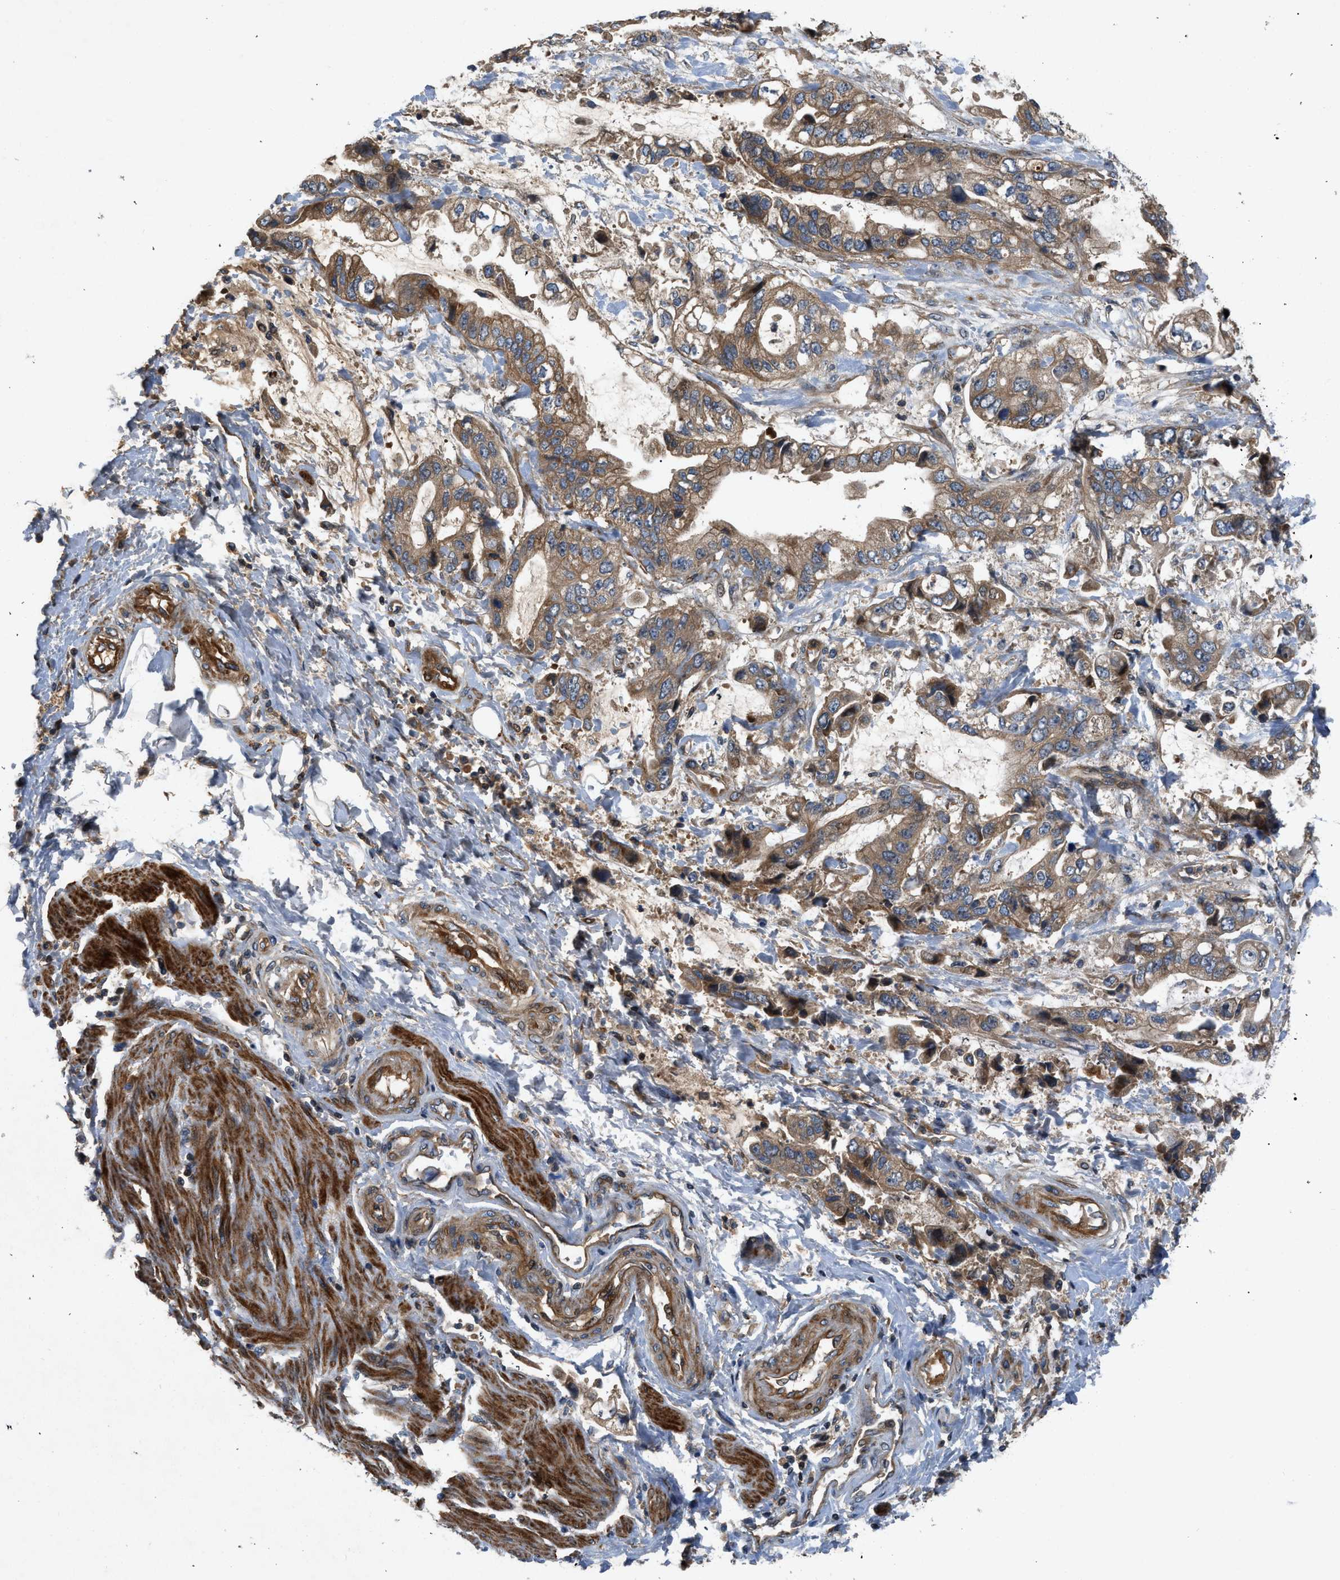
{"staining": {"intensity": "moderate", "quantity": ">75%", "location": "cytoplasmic/membranous"}, "tissue": "stomach cancer", "cell_type": "Tumor cells", "image_type": "cancer", "snomed": [{"axis": "morphology", "description": "Normal tissue, NOS"}, {"axis": "morphology", "description": "Adenocarcinoma, NOS"}, {"axis": "topography", "description": "Stomach"}], "caption": "Protein positivity by IHC exhibits moderate cytoplasmic/membranous expression in approximately >75% of tumor cells in stomach cancer (adenocarcinoma).", "gene": "CNNM3", "patient": {"sex": "male", "age": 62}}